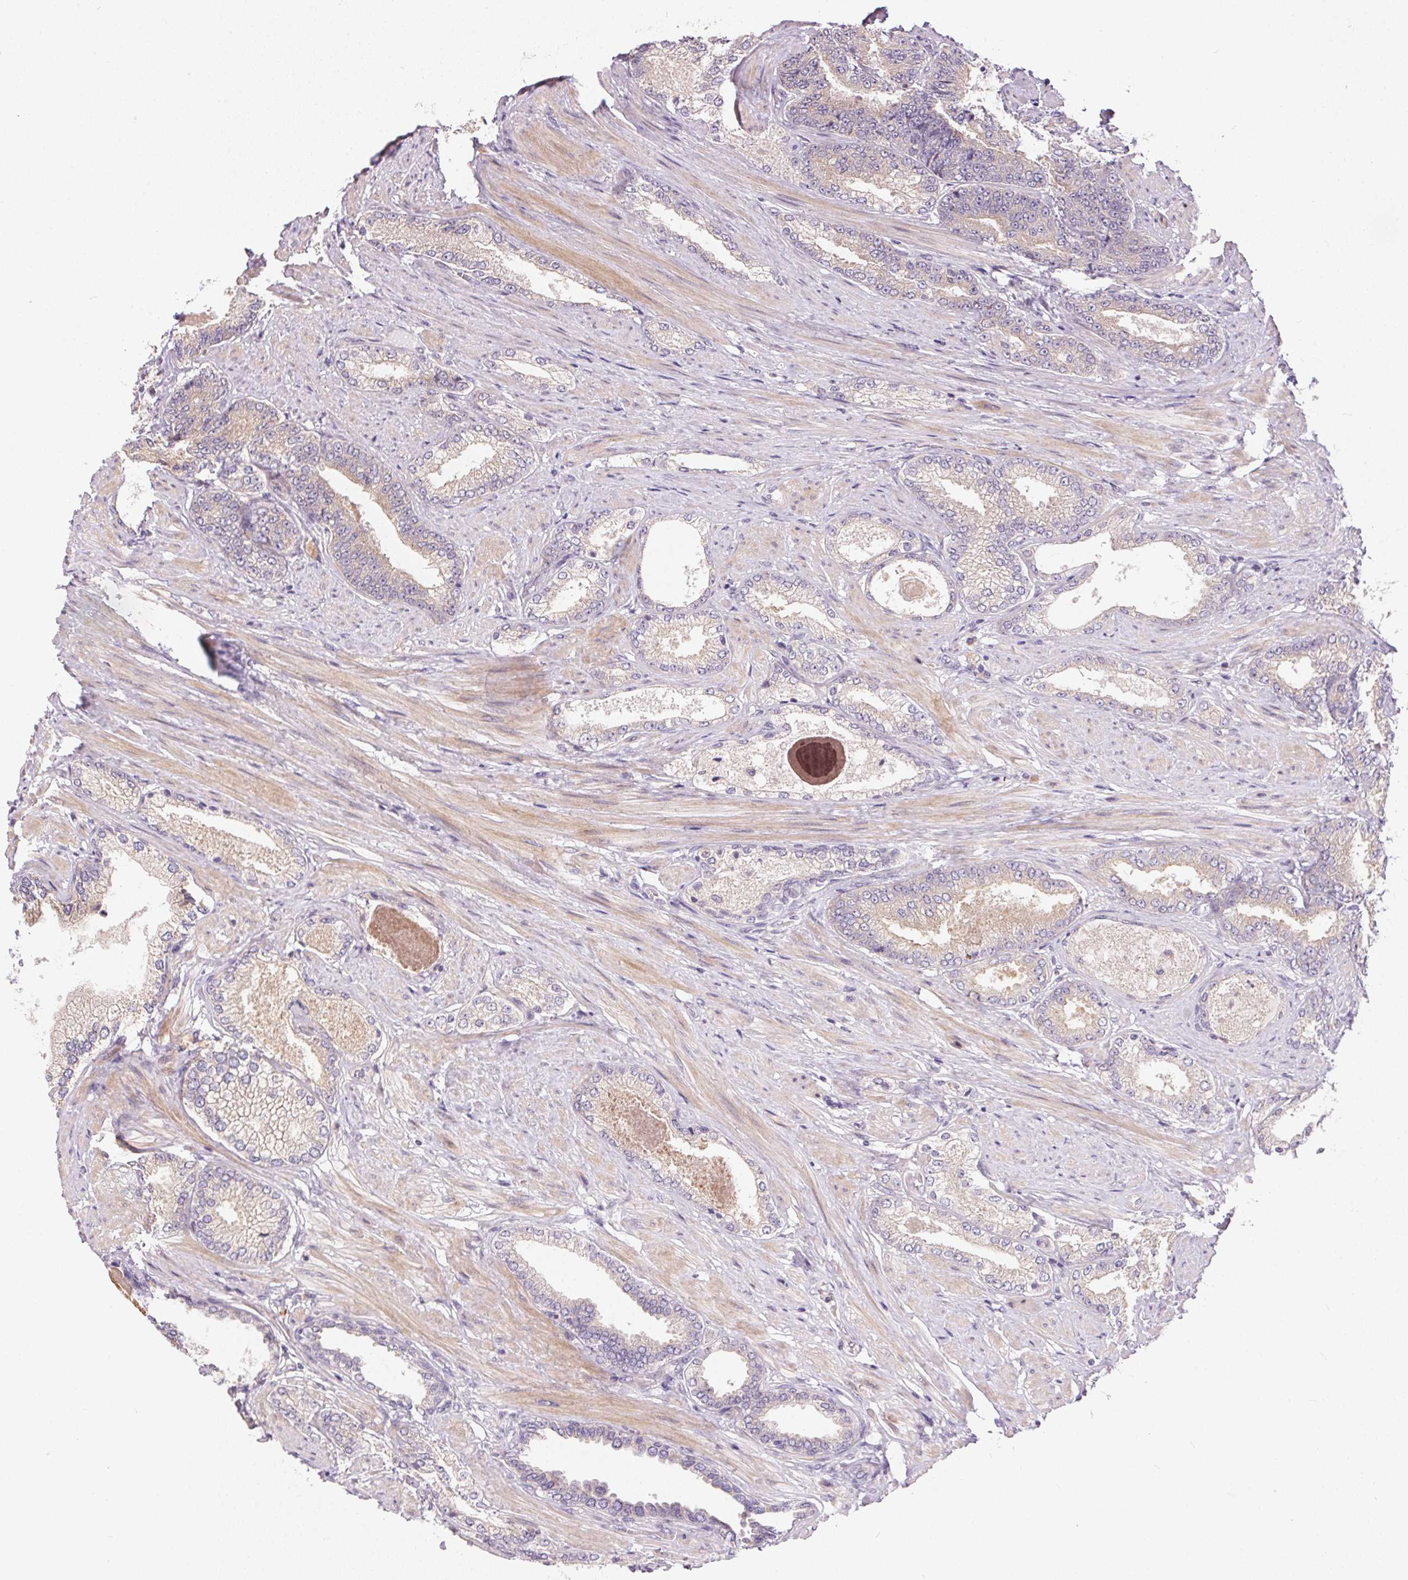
{"staining": {"intensity": "weak", "quantity": "25%-75%", "location": "cytoplasmic/membranous"}, "tissue": "prostate cancer", "cell_type": "Tumor cells", "image_type": "cancer", "snomed": [{"axis": "morphology", "description": "Adenocarcinoma, High grade"}, {"axis": "topography", "description": "Prostate and seminal vesicle, NOS"}], "caption": "Prostate cancer (adenocarcinoma (high-grade)) stained with IHC exhibits weak cytoplasmic/membranous positivity in about 25%-75% of tumor cells. The staining was performed using DAB (3,3'-diaminobenzidine), with brown indicating positive protein expression. Nuclei are stained blue with hematoxylin.", "gene": "UNC13B", "patient": {"sex": "male", "age": 61}}